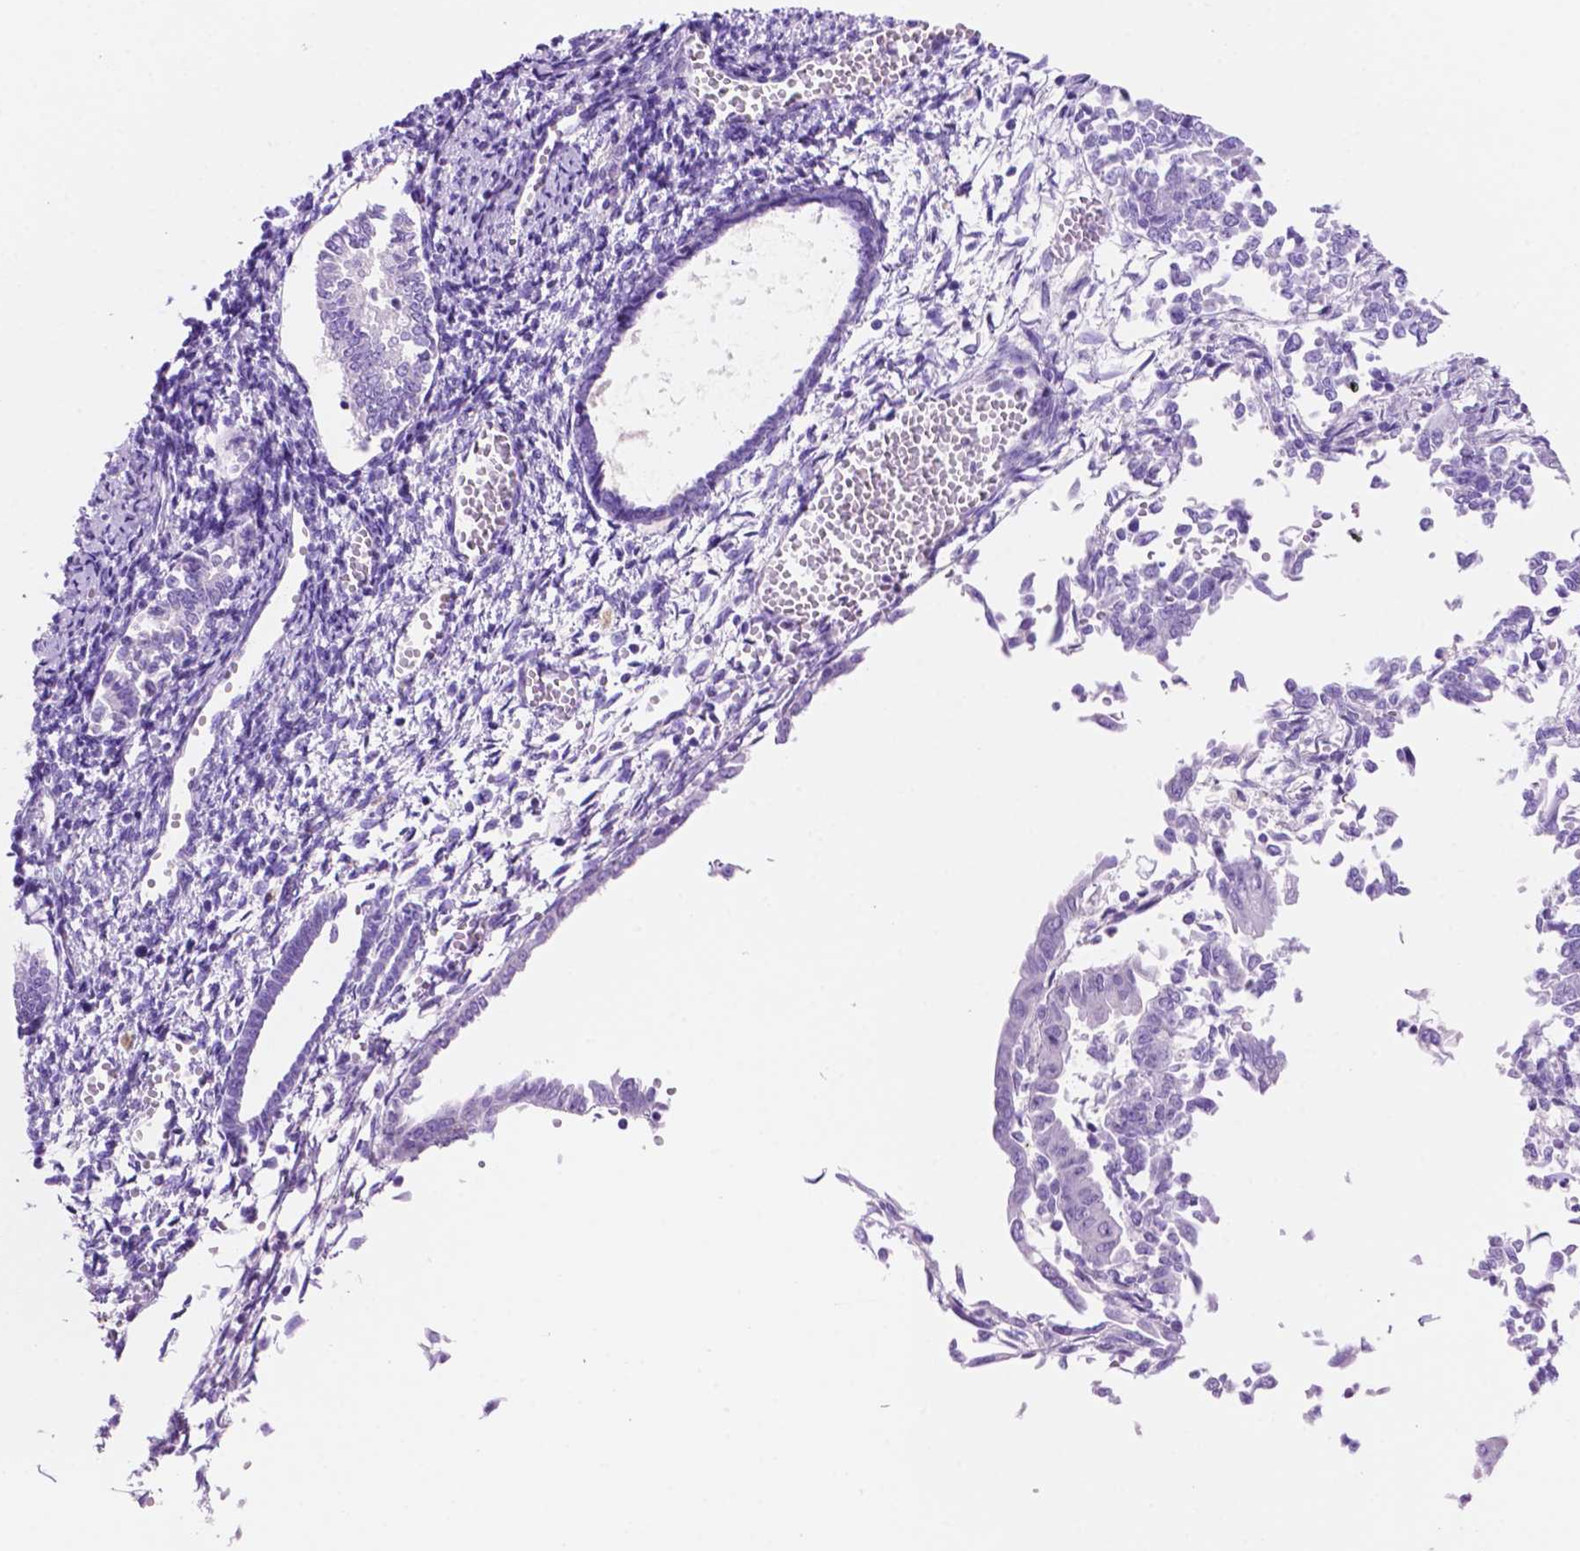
{"staining": {"intensity": "negative", "quantity": "none", "location": "none"}, "tissue": "endometrial cancer", "cell_type": "Tumor cells", "image_type": "cancer", "snomed": [{"axis": "morphology", "description": "Adenocarcinoma, NOS"}, {"axis": "topography", "description": "Endometrium"}], "caption": "The immunohistochemistry (IHC) photomicrograph has no significant positivity in tumor cells of endometrial adenocarcinoma tissue.", "gene": "FOXB2", "patient": {"sex": "female", "age": 65}}